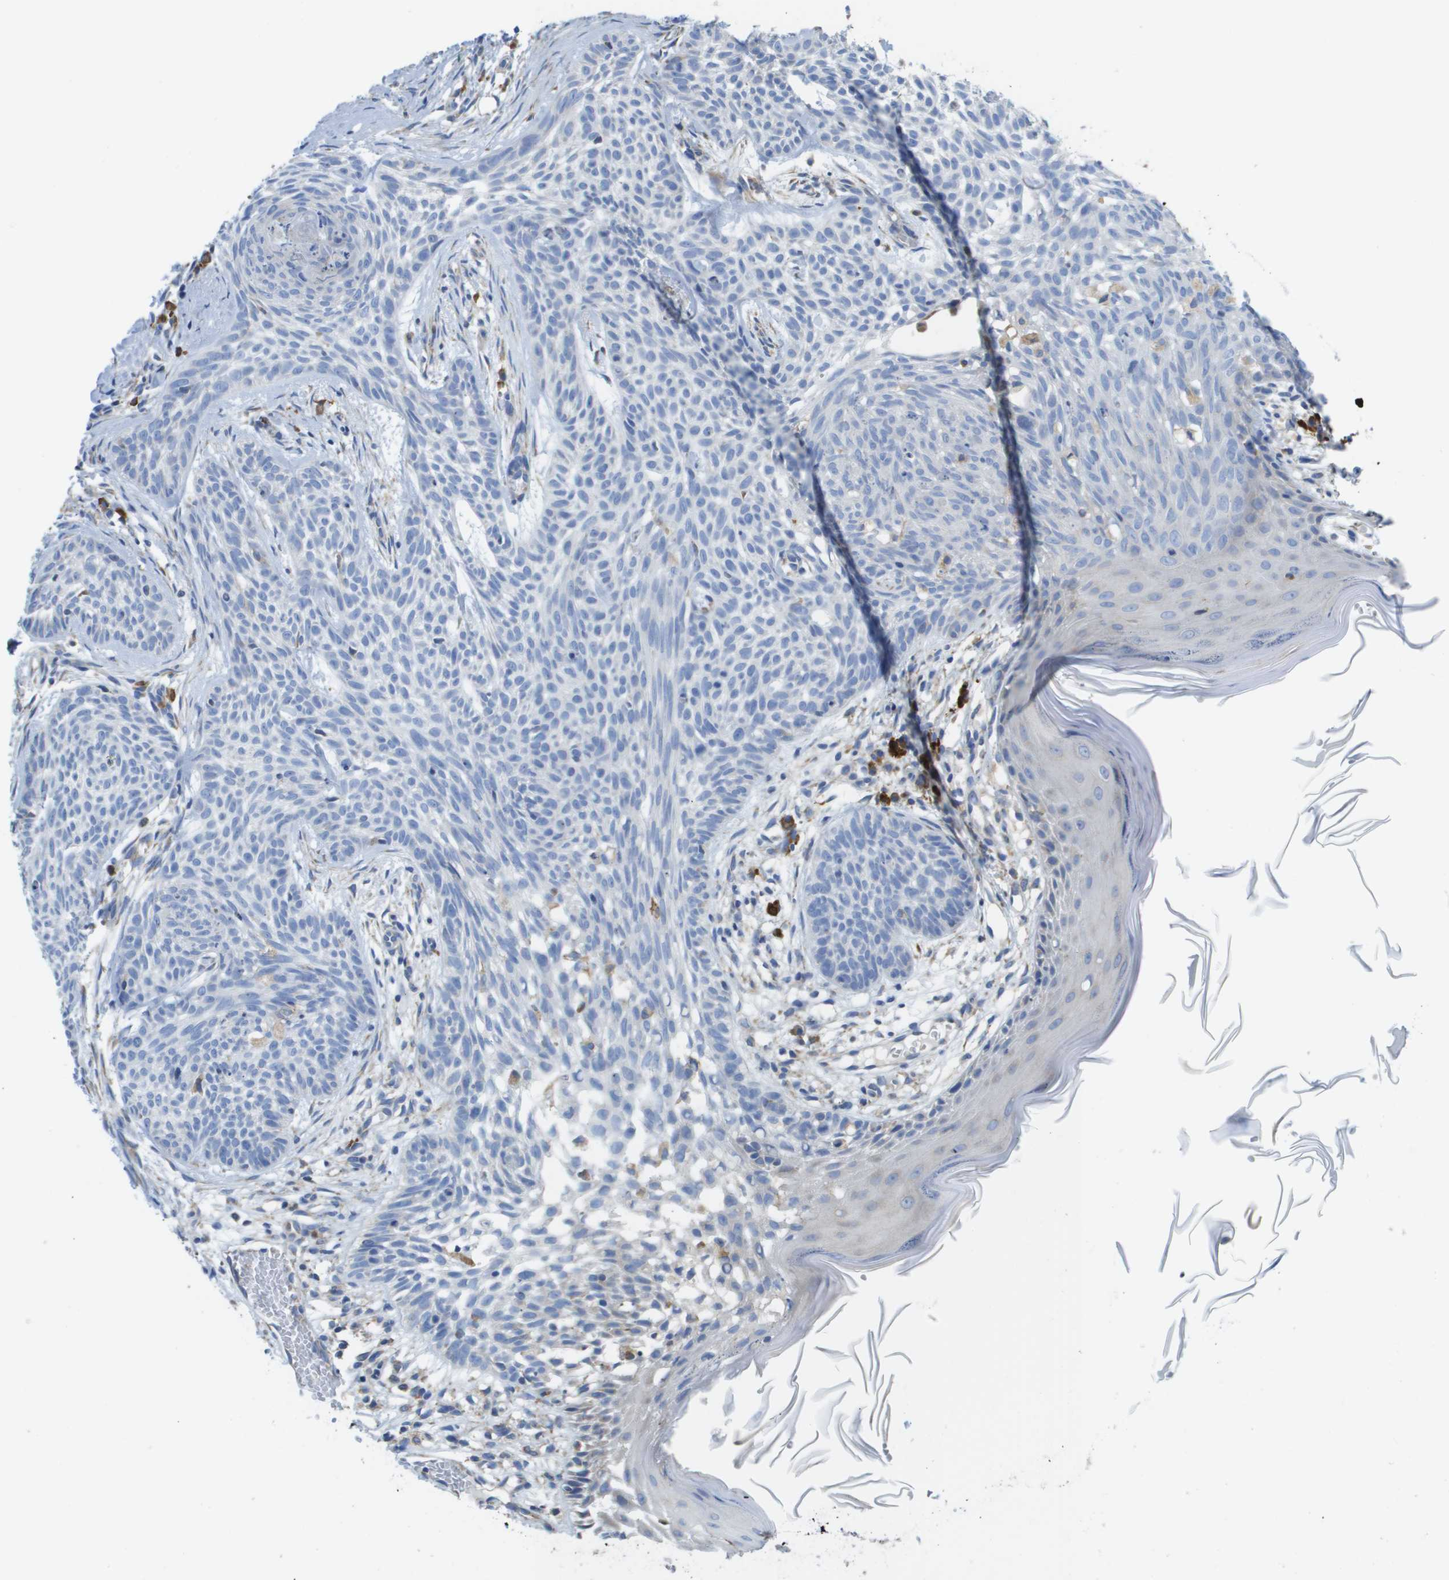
{"staining": {"intensity": "negative", "quantity": "none", "location": "none"}, "tissue": "skin cancer", "cell_type": "Tumor cells", "image_type": "cancer", "snomed": [{"axis": "morphology", "description": "Basal cell carcinoma"}, {"axis": "topography", "description": "Skin"}], "caption": "This is an IHC photomicrograph of skin cancer (basal cell carcinoma). There is no positivity in tumor cells.", "gene": "SDR42E1", "patient": {"sex": "female", "age": 59}}